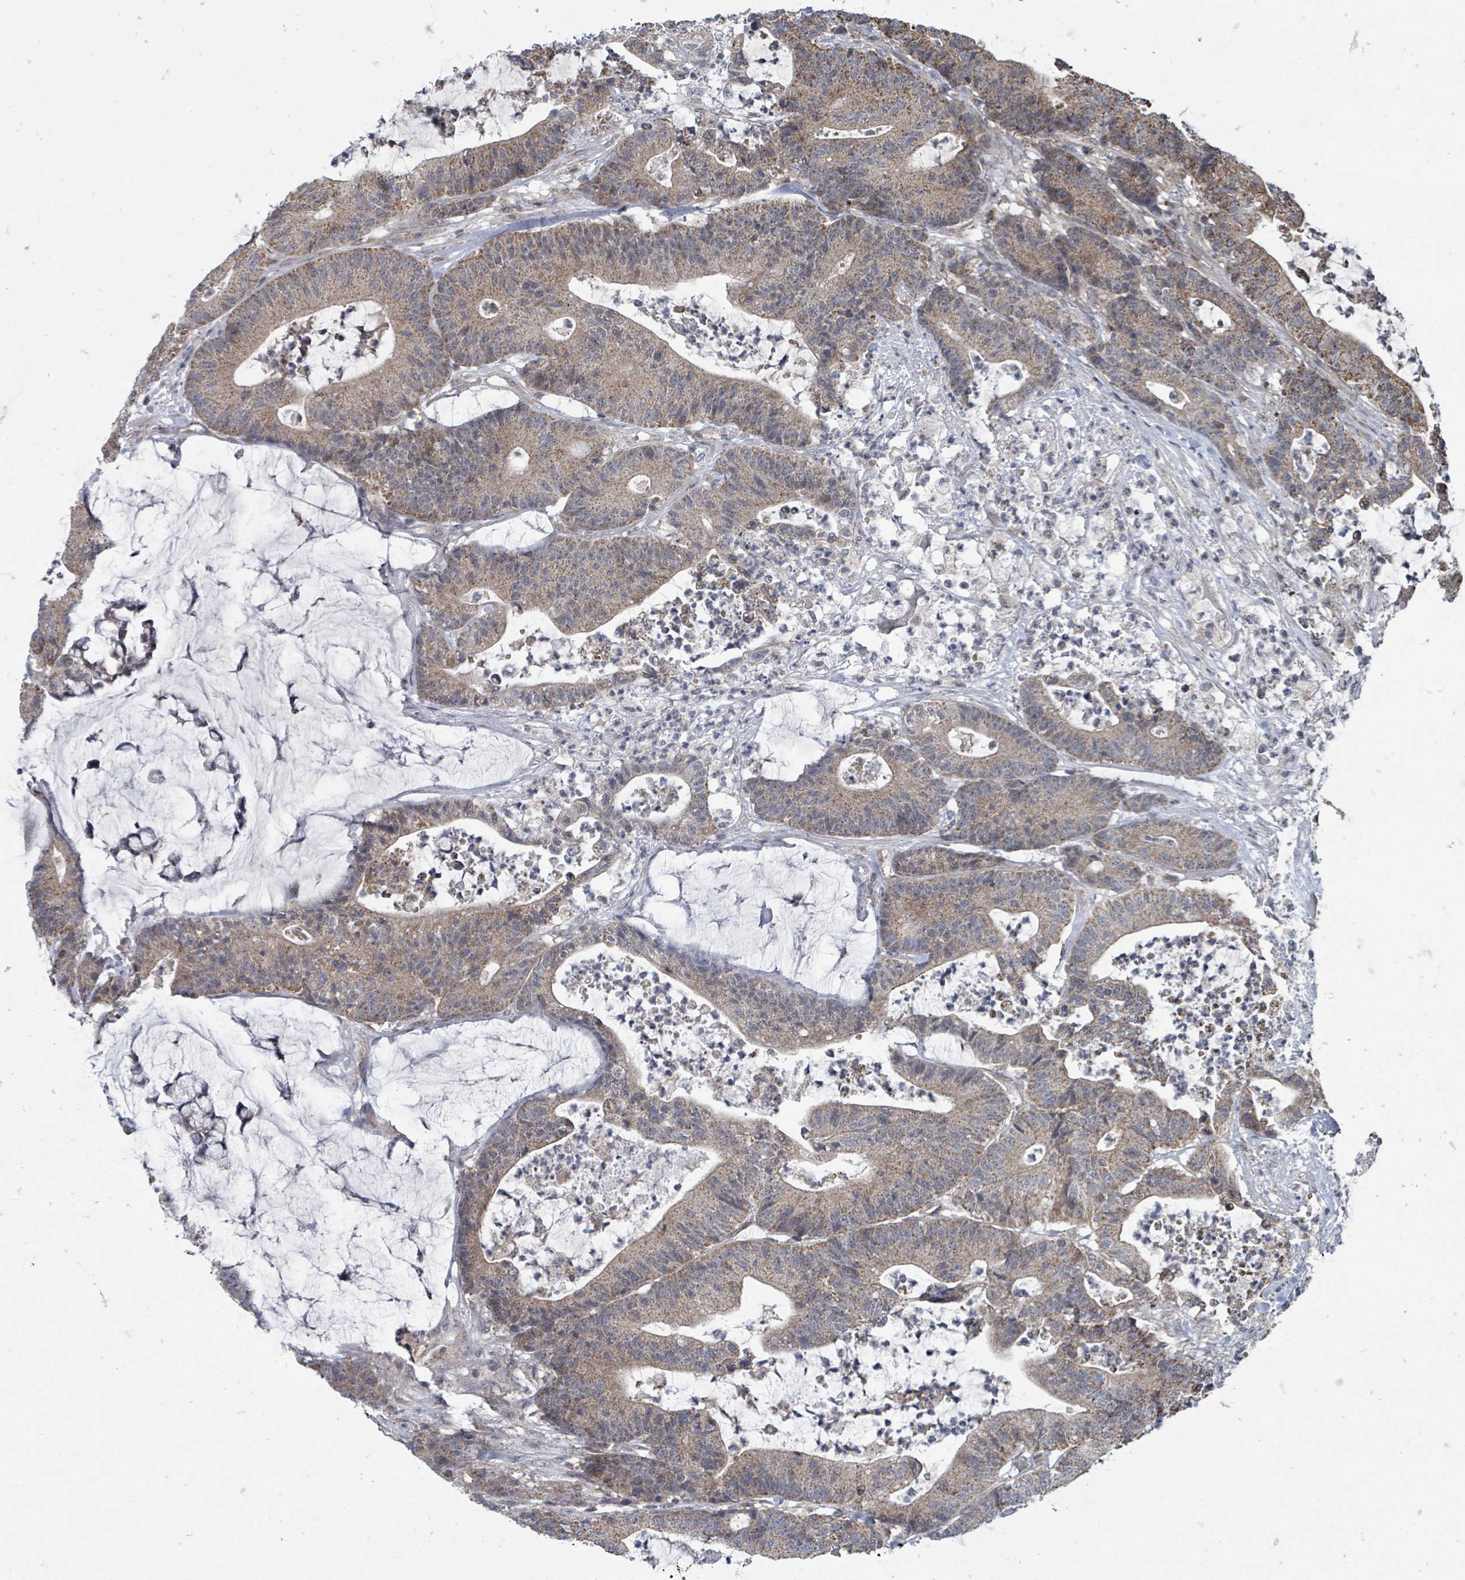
{"staining": {"intensity": "moderate", "quantity": ">75%", "location": "cytoplasmic/membranous"}, "tissue": "colorectal cancer", "cell_type": "Tumor cells", "image_type": "cancer", "snomed": [{"axis": "morphology", "description": "Adenocarcinoma, NOS"}, {"axis": "topography", "description": "Colon"}], "caption": "Immunohistochemical staining of colorectal cancer (adenocarcinoma) displays moderate cytoplasmic/membranous protein expression in approximately >75% of tumor cells.", "gene": "MAGOHB", "patient": {"sex": "female", "age": 84}}